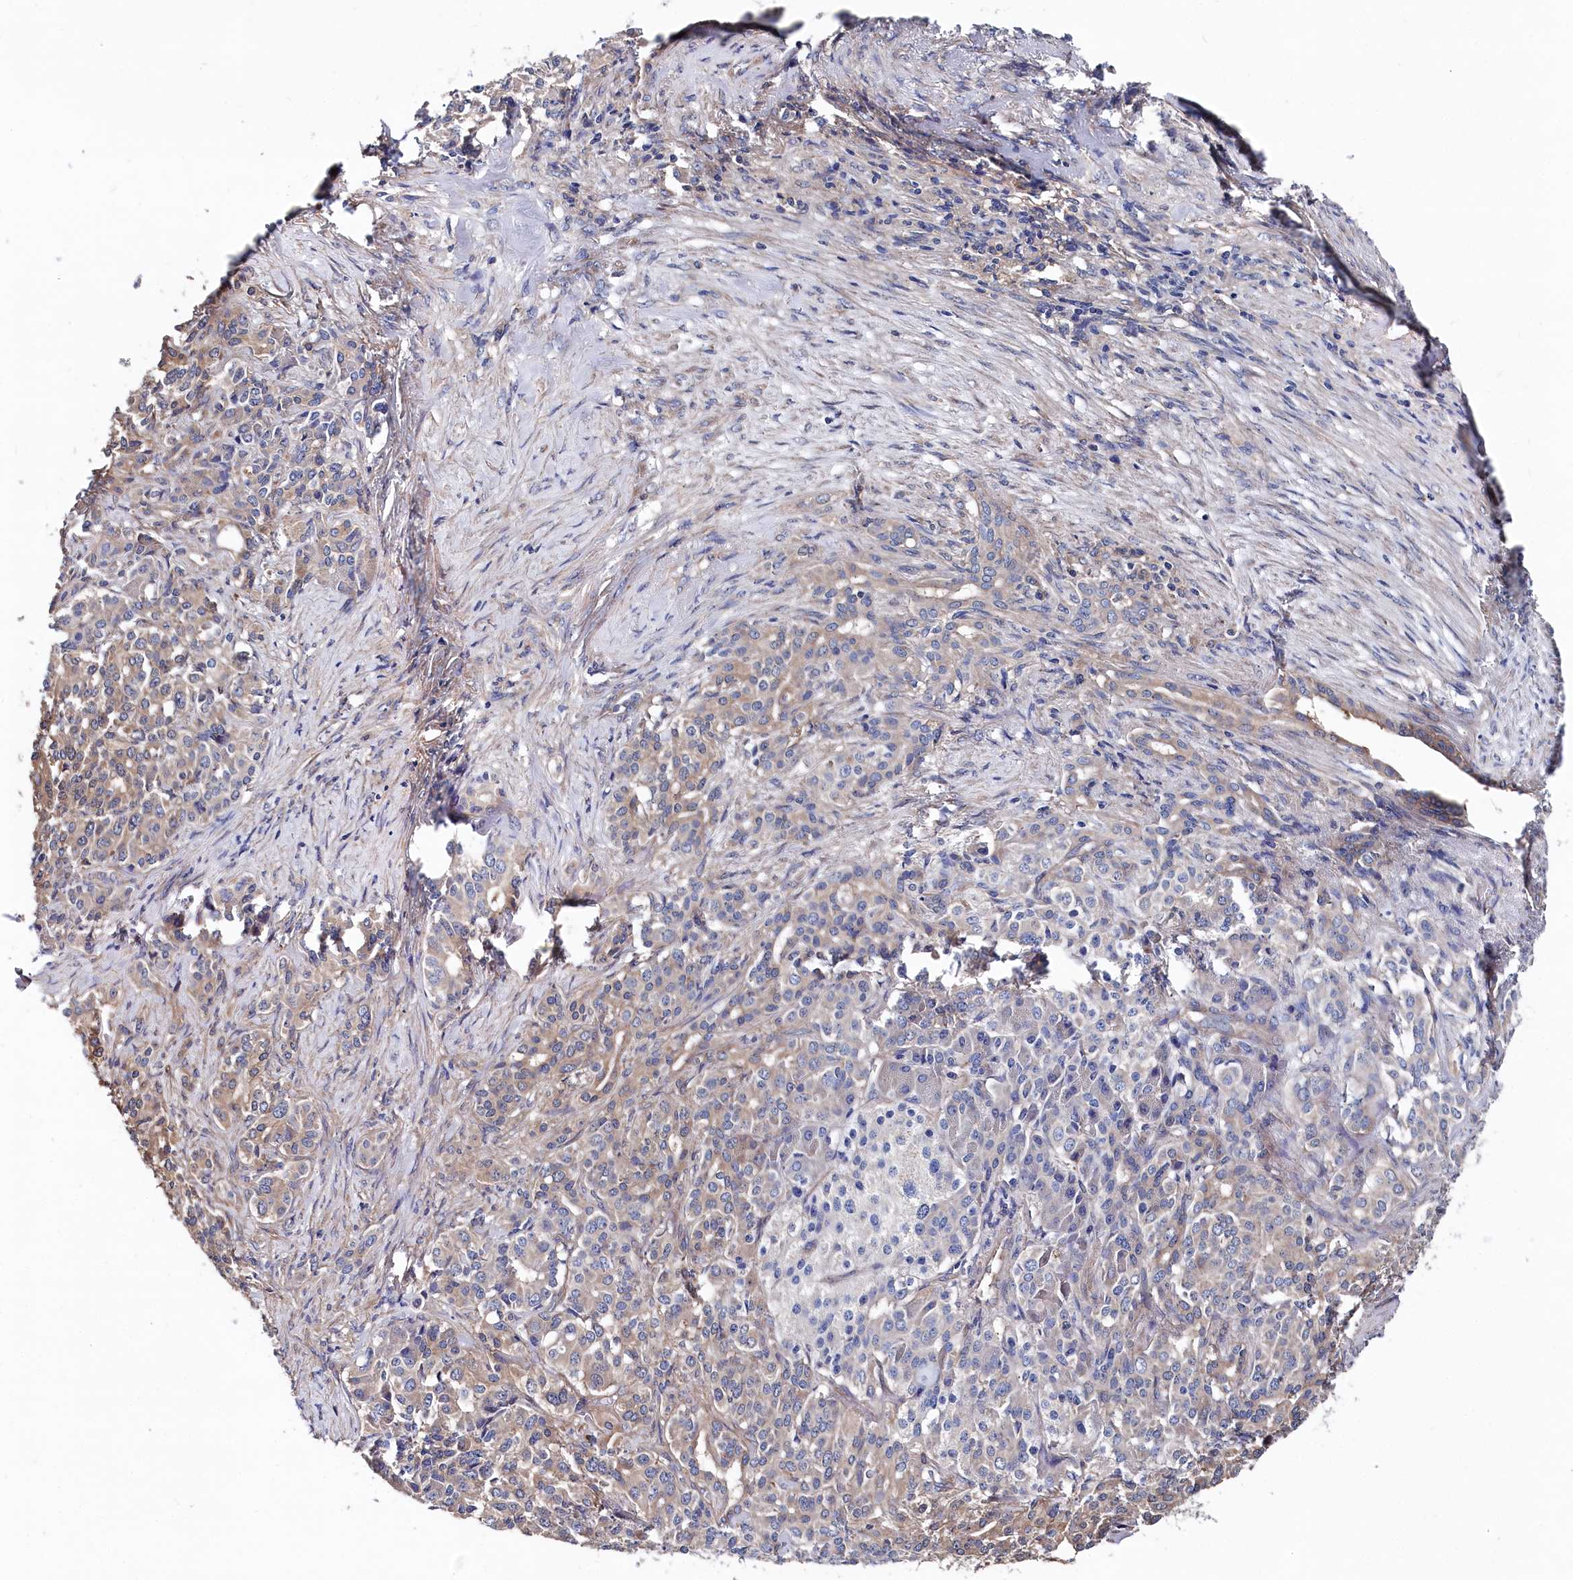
{"staining": {"intensity": "weak", "quantity": "25%-75%", "location": "cytoplasmic/membranous"}, "tissue": "pancreatic cancer", "cell_type": "Tumor cells", "image_type": "cancer", "snomed": [{"axis": "morphology", "description": "Adenocarcinoma, NOS"}, {"axis": "topography", "description": "Pancreas"}], "caption": "Immunohistochemistry (DAB (3,3'-diaminobenzidine)) staining of human adenocarcinoma (pancreatic) reveals weak cytoplasmic/membranous protein positivity in approximately 25%-75% of tumor cells.", "gene": "BHMT", "patient": {"sex": "female", "age": 74}}